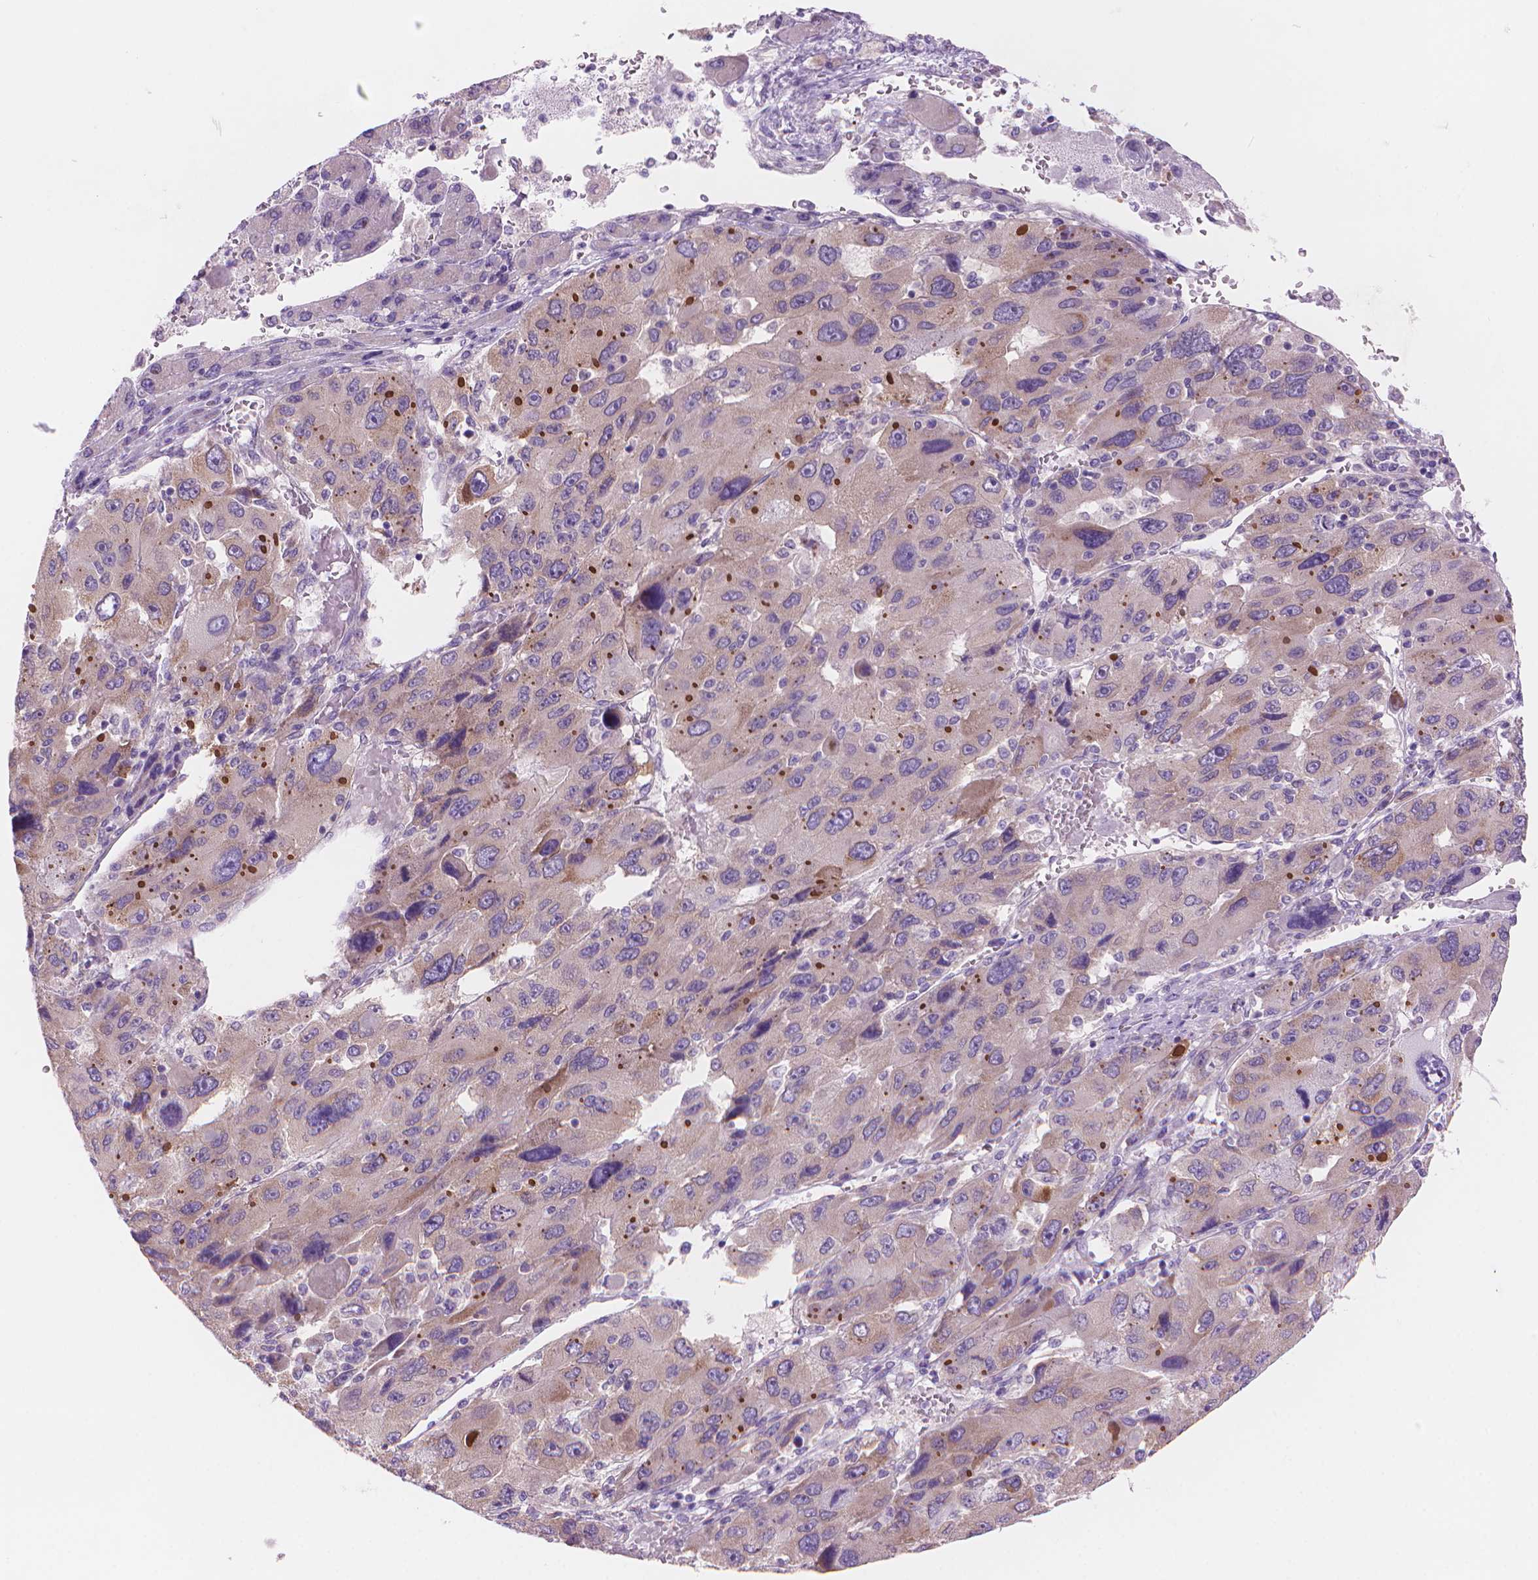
{"staining": {"intensity": "moderate", "quantity": "<25%", "location": "cytoplasmic/membranous"}, "tissue": "liver cancer", "cell_type": "Tumor cells", "image_type": "cancer", "snomed": [{"axis": "morphology", "description": "Carcinoma, Hepatocellular, NOS"}, {"axis": "topography", "description": "Liver"}], "caption": "This image reveals liver cancer (hepatocellular carcinoma) stained with immunohistochemistry (IHC) to label a protein in brown. The cytoplasmic/membranous of tumor cells show moderate positivity for the protein. Nuclei are counter-stained blue.", "gene": "ENSG00000187186", "patient": {"sex": "female", "age": 41}}